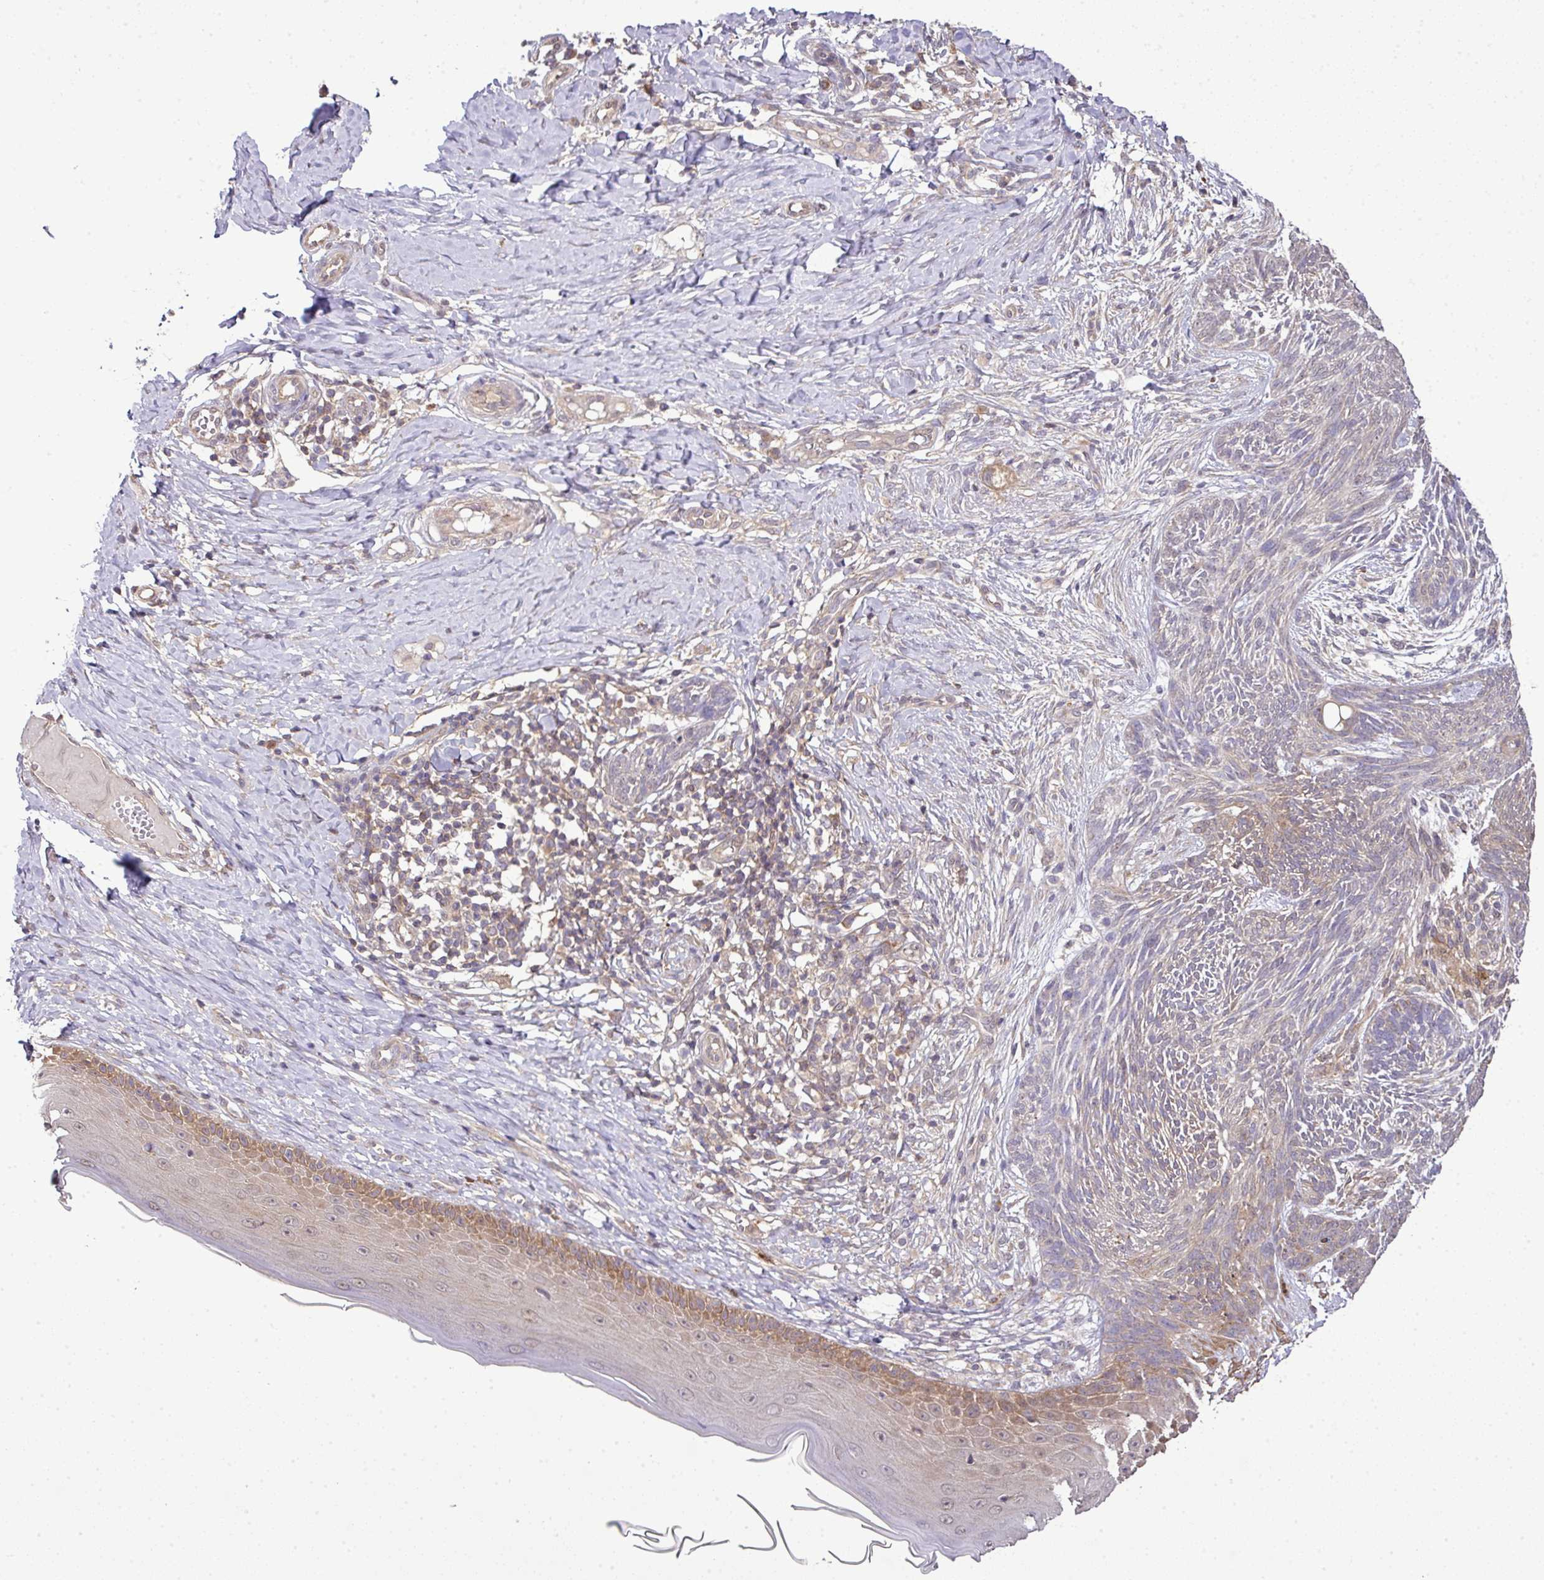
{"staining": {"intensity": "negative", "quantity": "none", "location": "none"}, "tissue": "skin cancer", "cell_type": "Tumor cells", "image_type": "cancer", "snomed": [{"axis": "morphology", "description": "Basal cell carcinoma"}, {"axis": "topography", "description": "Skin"}], "caption": "This is a photomicrograph of immunohistochemistry staining of skin cancer (basal cell carcinoma), which shows no positivity in tumor cells.", "gene": "TMEM107", "patient": {"sex": "male", "age": 73}}